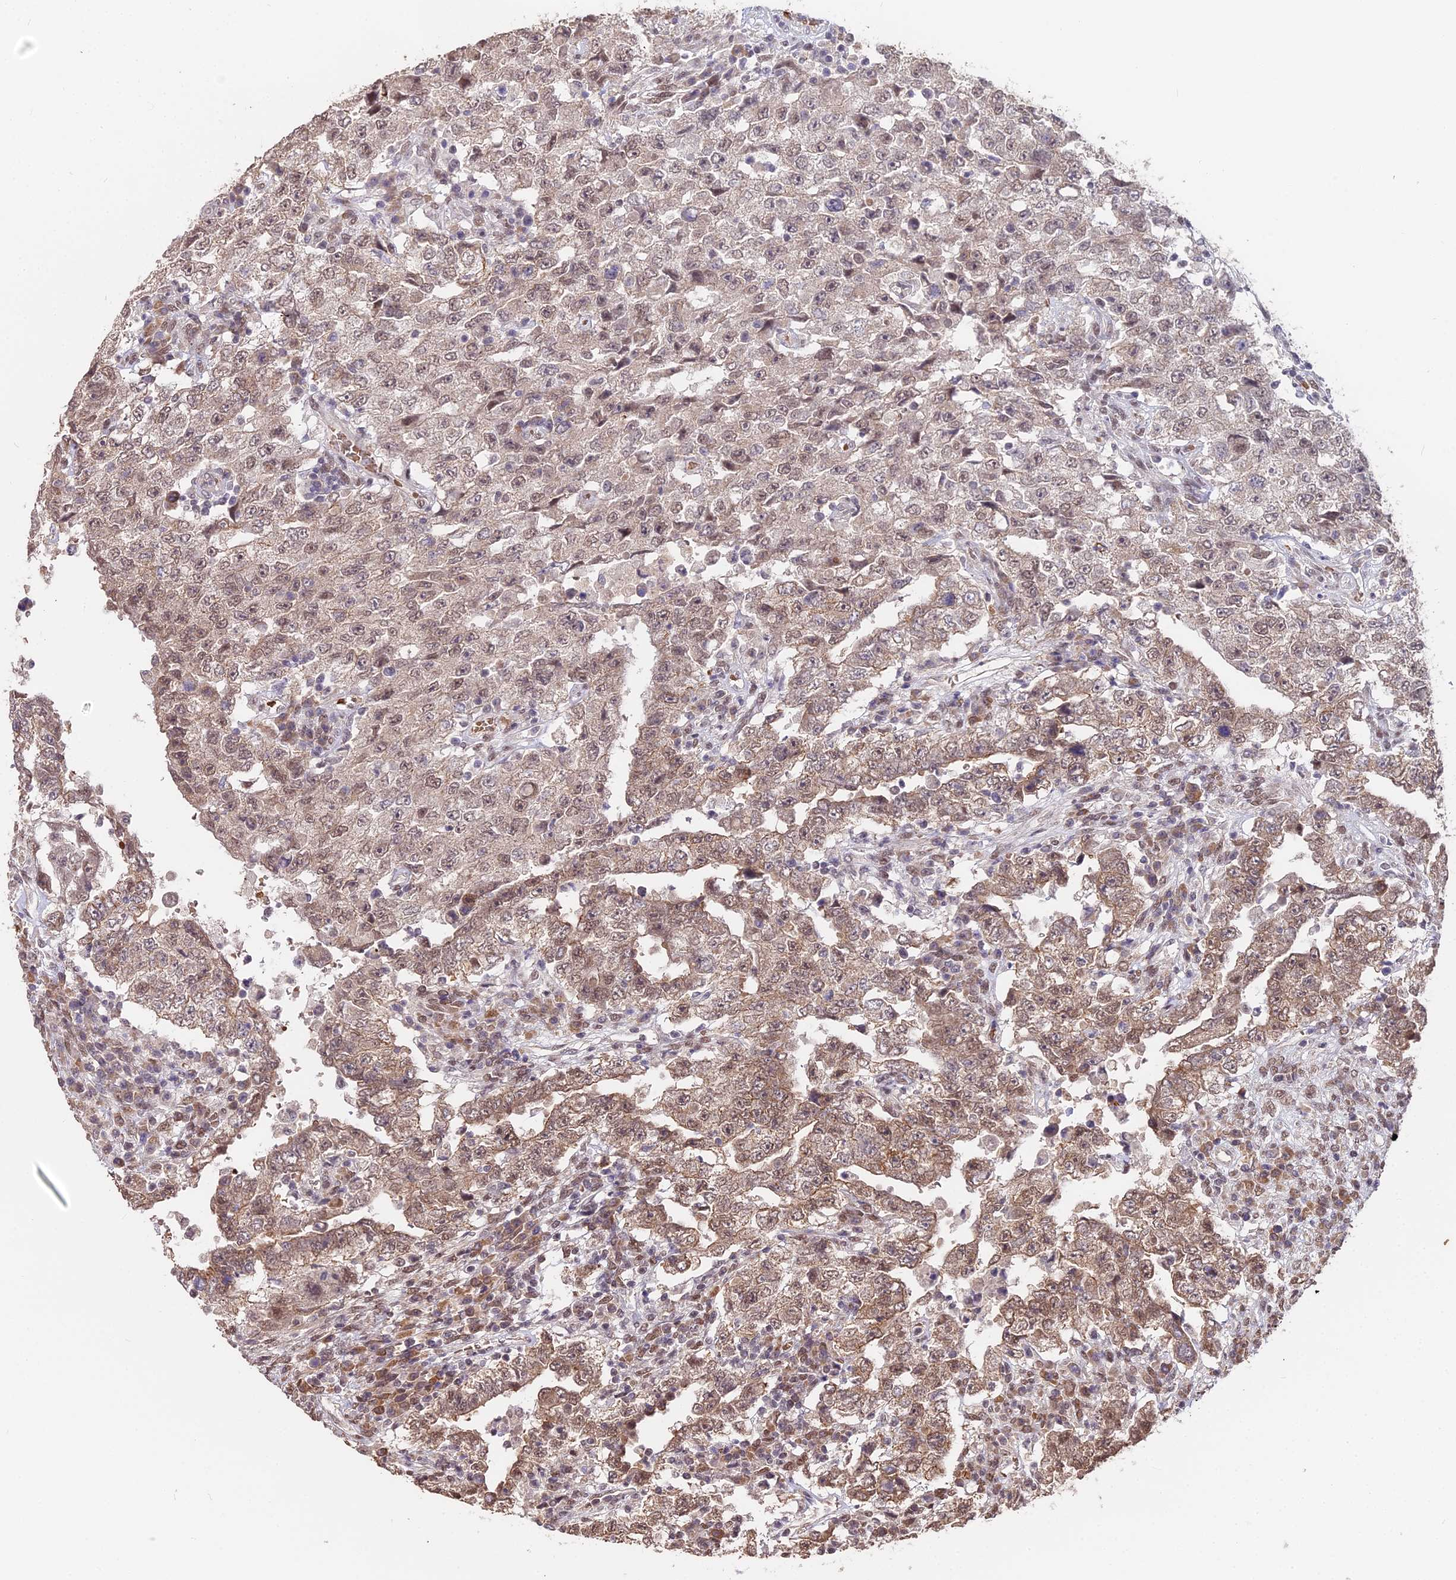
{"staining": {"intensity": "moderate", "quantity": ">75%", "location": "cytoplasmic/membranous,nuclear"}, "tissue": "testis cancer", "cell_type": "Tumor cells", "image_type": "cancer", "snomed": [{"axis": "morphology", "description": "Carcinoma, Embryonal, NOS"}, {"axis": "topography", "description": "Testis"}], "caption": "A histopathology image showing moderate cytoplasmic/membranous and nuclear expression in about >75% of tumor cells in embryonal carcinoma (testis), as visualized by brown immunohistochemical staining.", "gene": "ZDBF2", "patient": {"sex": "male", "age": 26}}